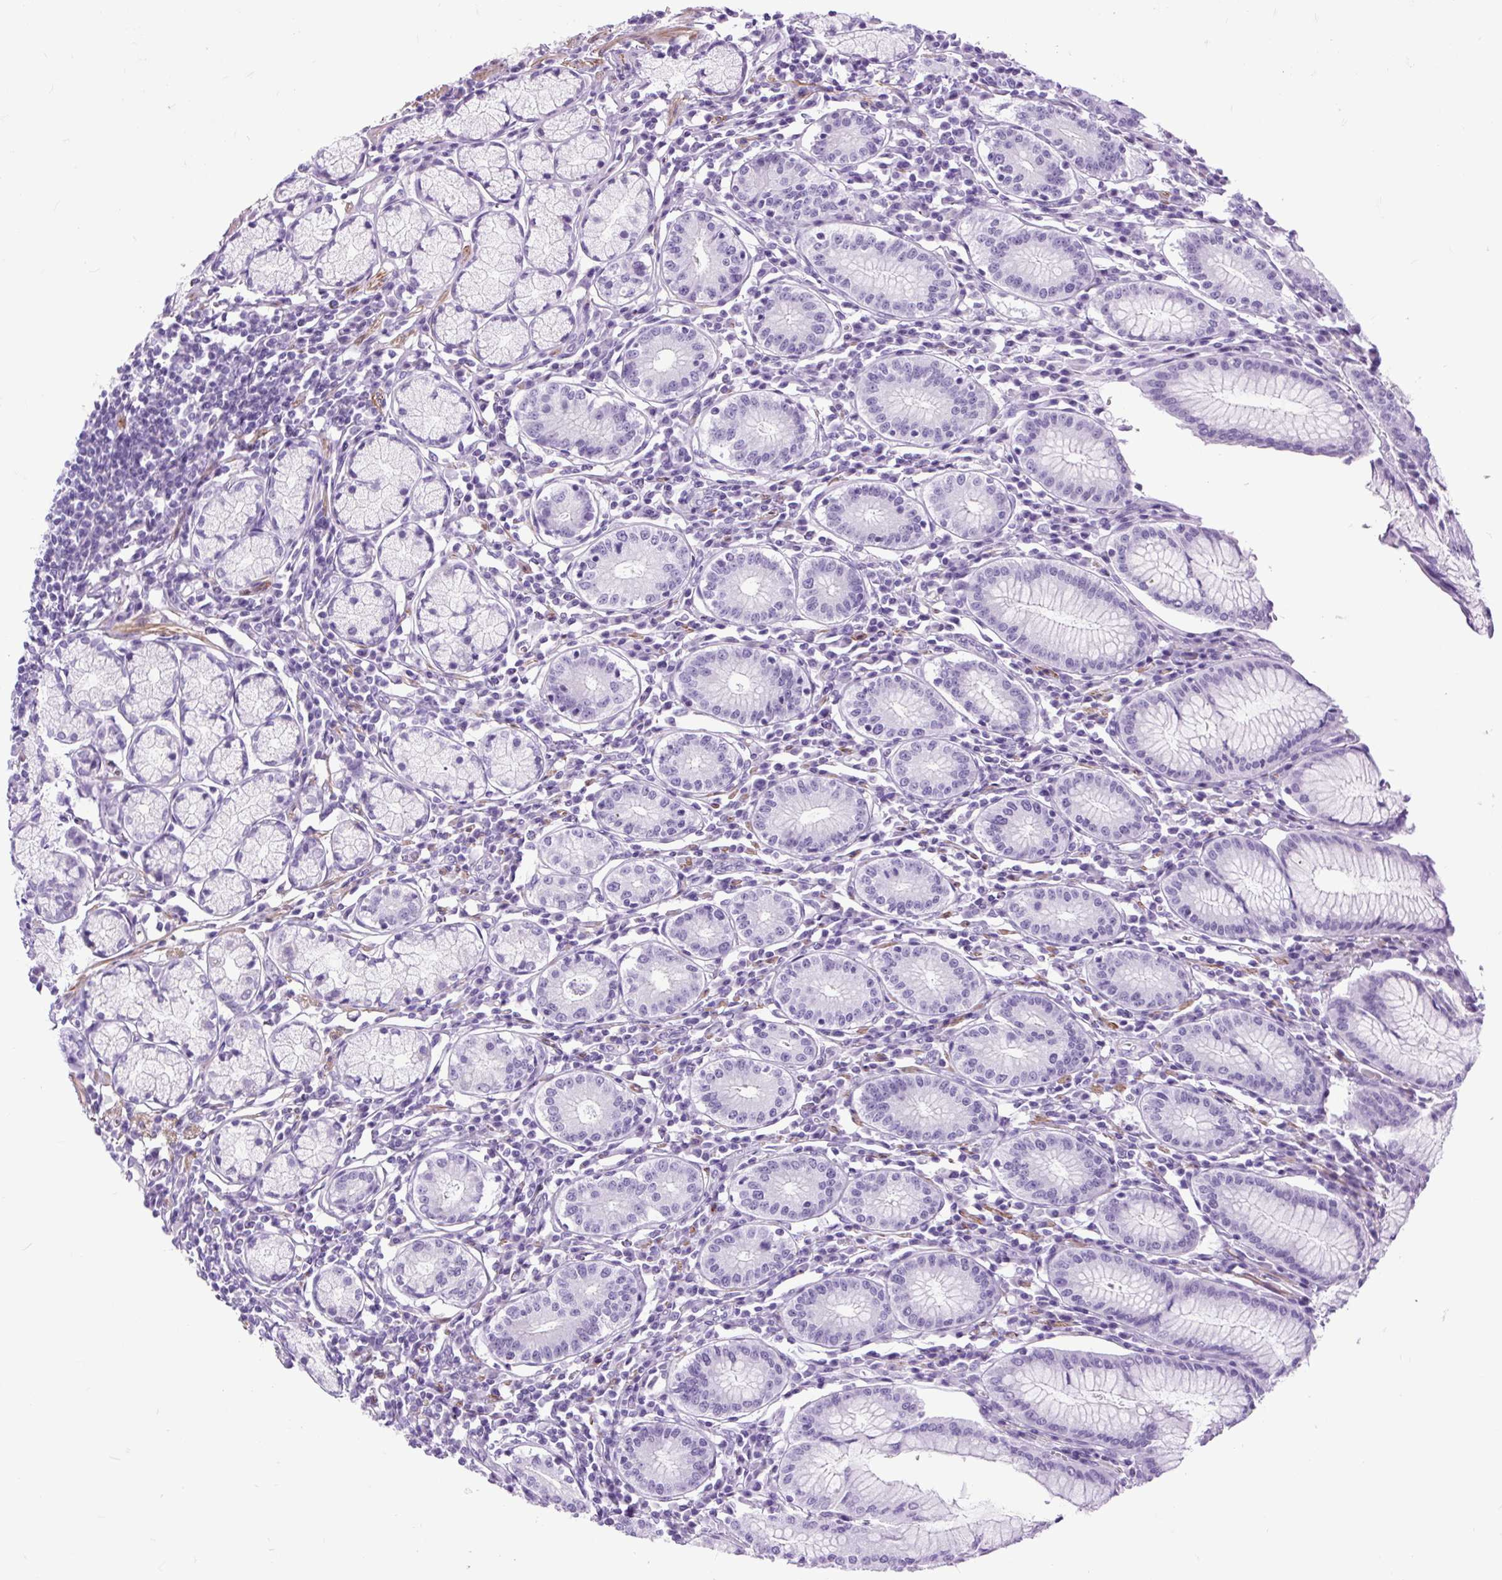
{"staining": {"intensity": "negative", "quantity": "none", "location": "none"}, "tissue": "stomach", "cell_type": "Glandular cells", "image_type": "normal", "snomed": [{"axis": "morphology", "description": "Normal tissue, NOS"}, {"axis": "topography", "description": "Stomach"}], "caption": "This is an immunohistochemistry micrograph of unremarkable human stomach. There is no staining in glandular cells.", "gene": "DPP6", "patient": {"sex": "male", "age": 55}}